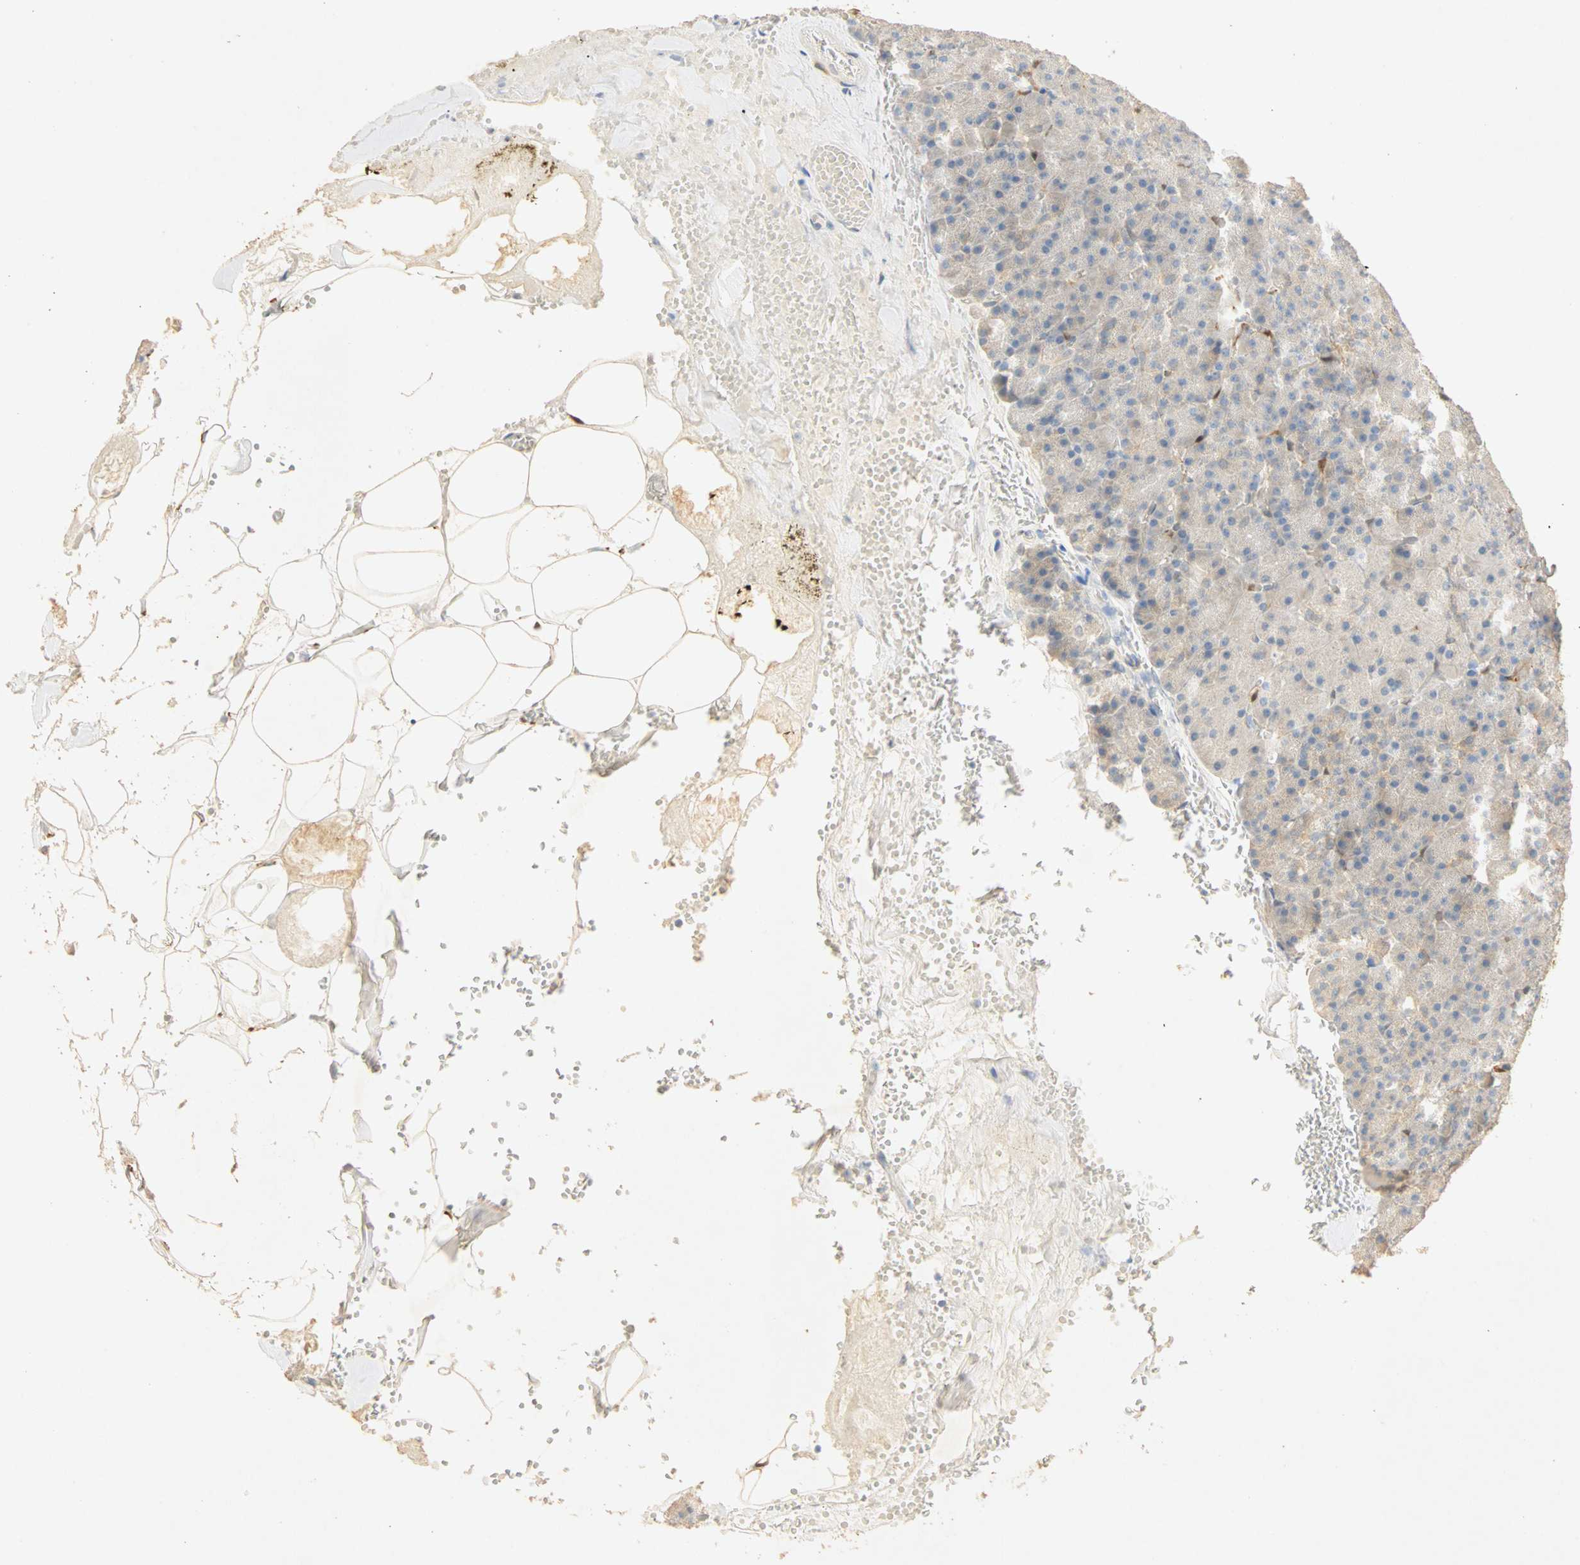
{"staining": {"intensity": "moderate", "quantity": "<25%", "location": "cytoplasmic/membranous"}, "tissue": "pancreas", "cell_type": "Exocrine glandular cells", "image_type": "normal", "snomed": [{"axis": "morphology", "description": "Normal tissue, NOS"}, {"axis": "topography", "description": "Pancreas"}], "caption": "High-magnification brightfield microscopy of benign pancreas stained with DAB (3,3'-diaminobenzidine) (brown) and counterstained with hematoxylin (blue). exocrine glandular cells exhibit moderate cytoplasmic/membranous positivity is seen in approximately<25% of cells. Nuclei are stained in blue.", "gene": "SELENBP1", "patient": {"sex": "female", "age": 35}}